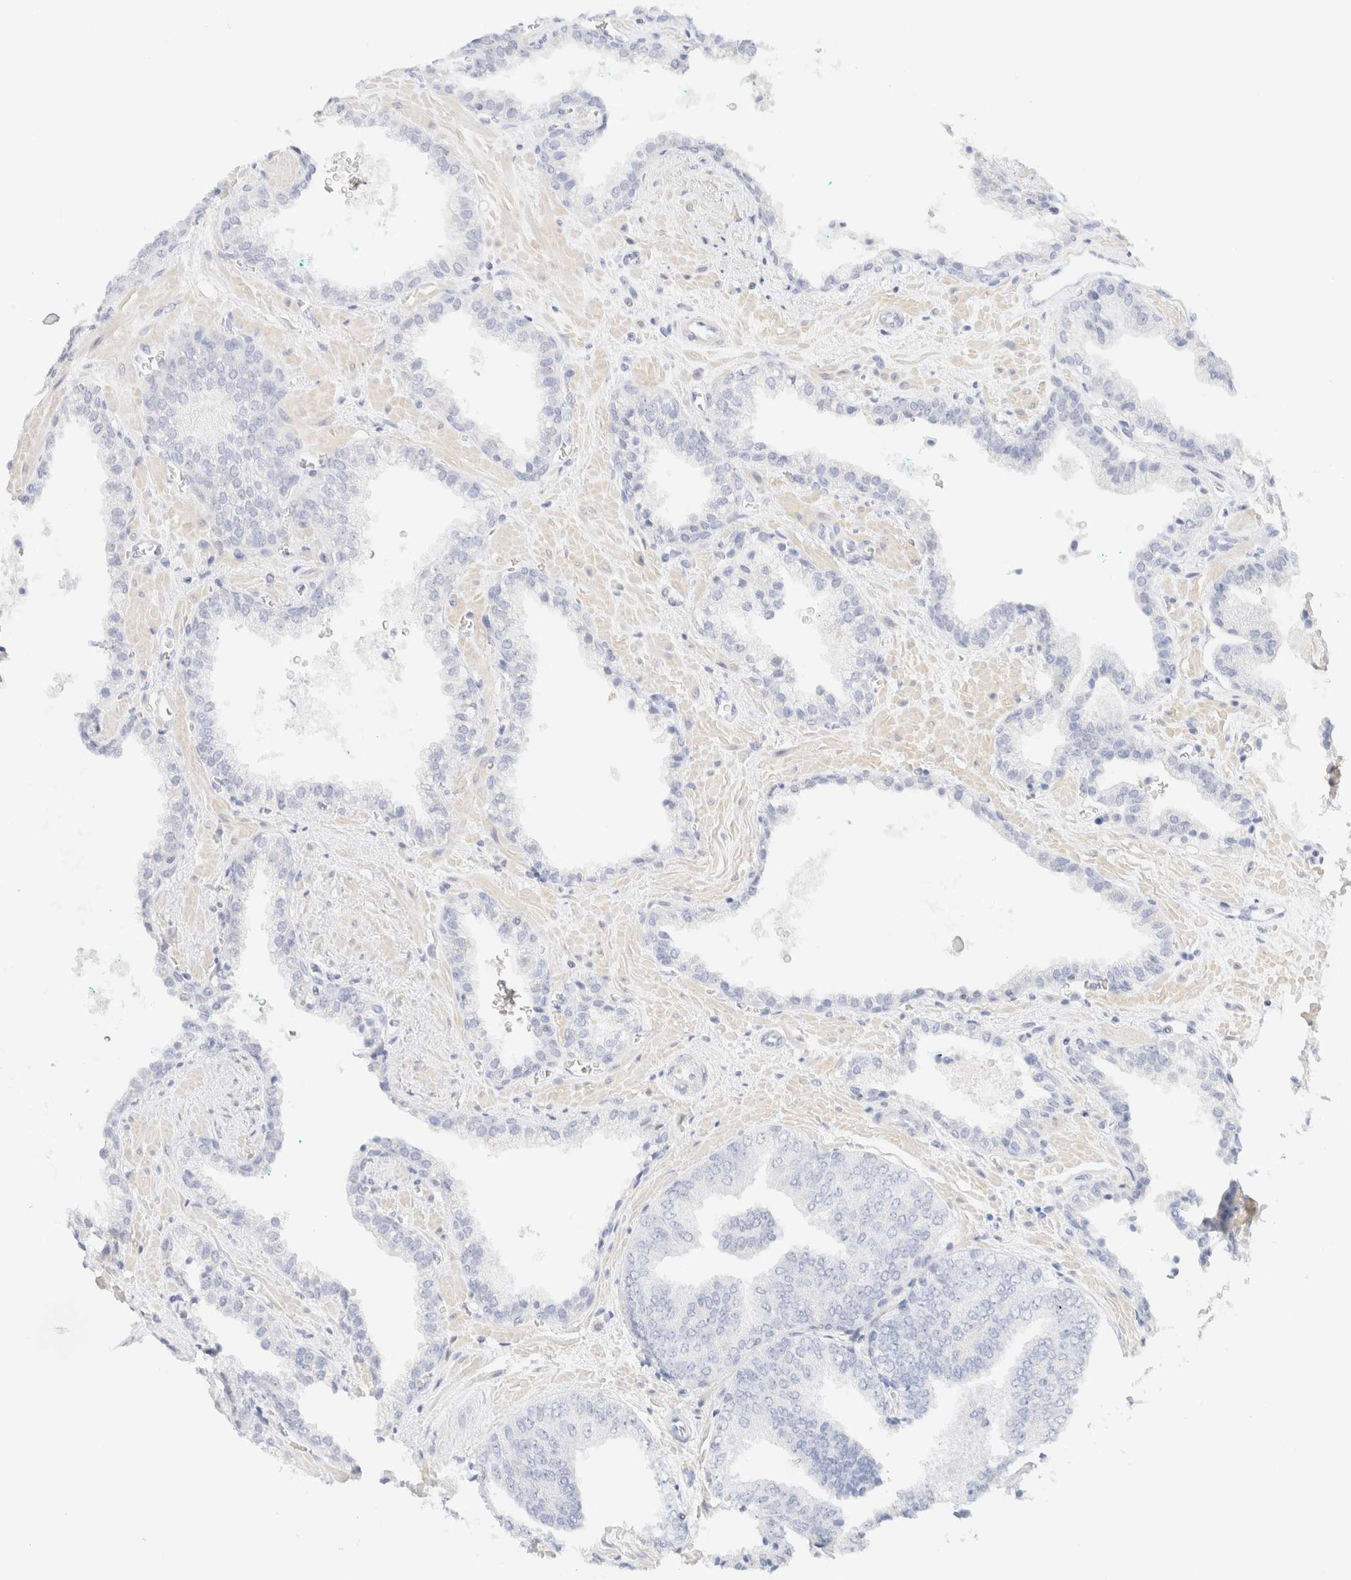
{"staining": {"intensity": "negative", "quantity": "none", "location": "none"}, "tissue": "prostate cancer", "cell_type": "Tumor cells", "image_type": "cancer", "snomed": [{"axis": "morphology", "description": "Adenocarcinoma, Low grade"}, {"axis": "topography", "description": "Prostate"}], "caption": "DAB immunohistochemical staining of prostate cancer (adenocarcinoma (low-grade)) shows no significant staining in tumor cells.", "gene": "IKZF3", "patient": {"sex": "male", "age": 71}}